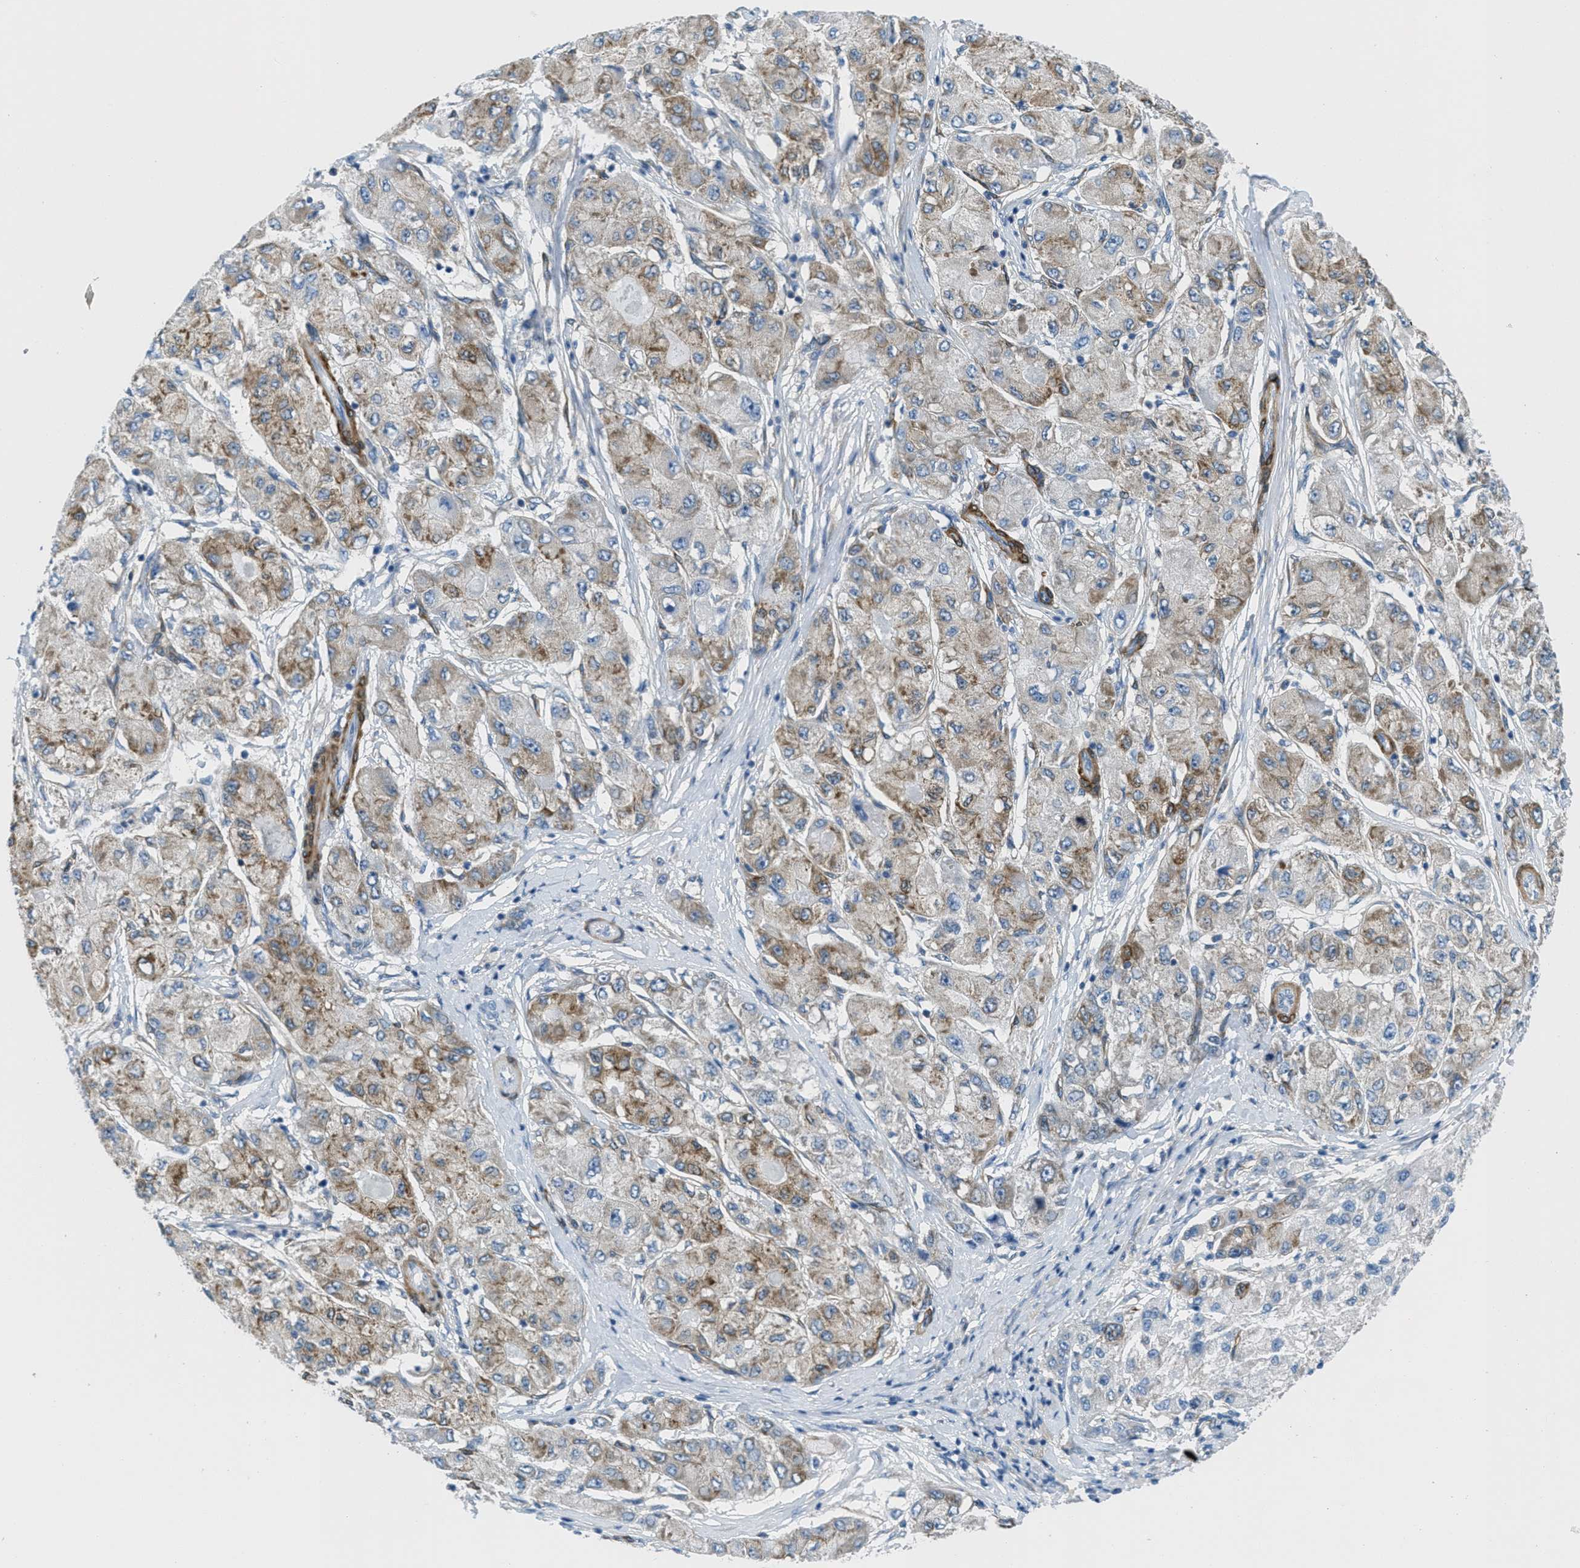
{"staining": {"intensity": "moderate", "quantity": ">75%", "location": "cytoplasmic/membranous"}, "tissue": "liver cancer", "cell_type": "Tumor cells", "image_type": "cancer", "snomed": [{"axis": "morphology", "description": "Carcinoma, Hepatocellular, NOS"}, {"axis": "topography", "description": "Liver"}], "caption": "Immunohistochemistry (DAB (3,3'-diaminobenzidine)) staining of hepatocellular carcinoma (liver) exhibits moderate cytoplasmic/membranous protein expression in approximately >75% of tumor cells.", "gene": "MAPRE2", "patient": {"sex": "male", "age": 80}}